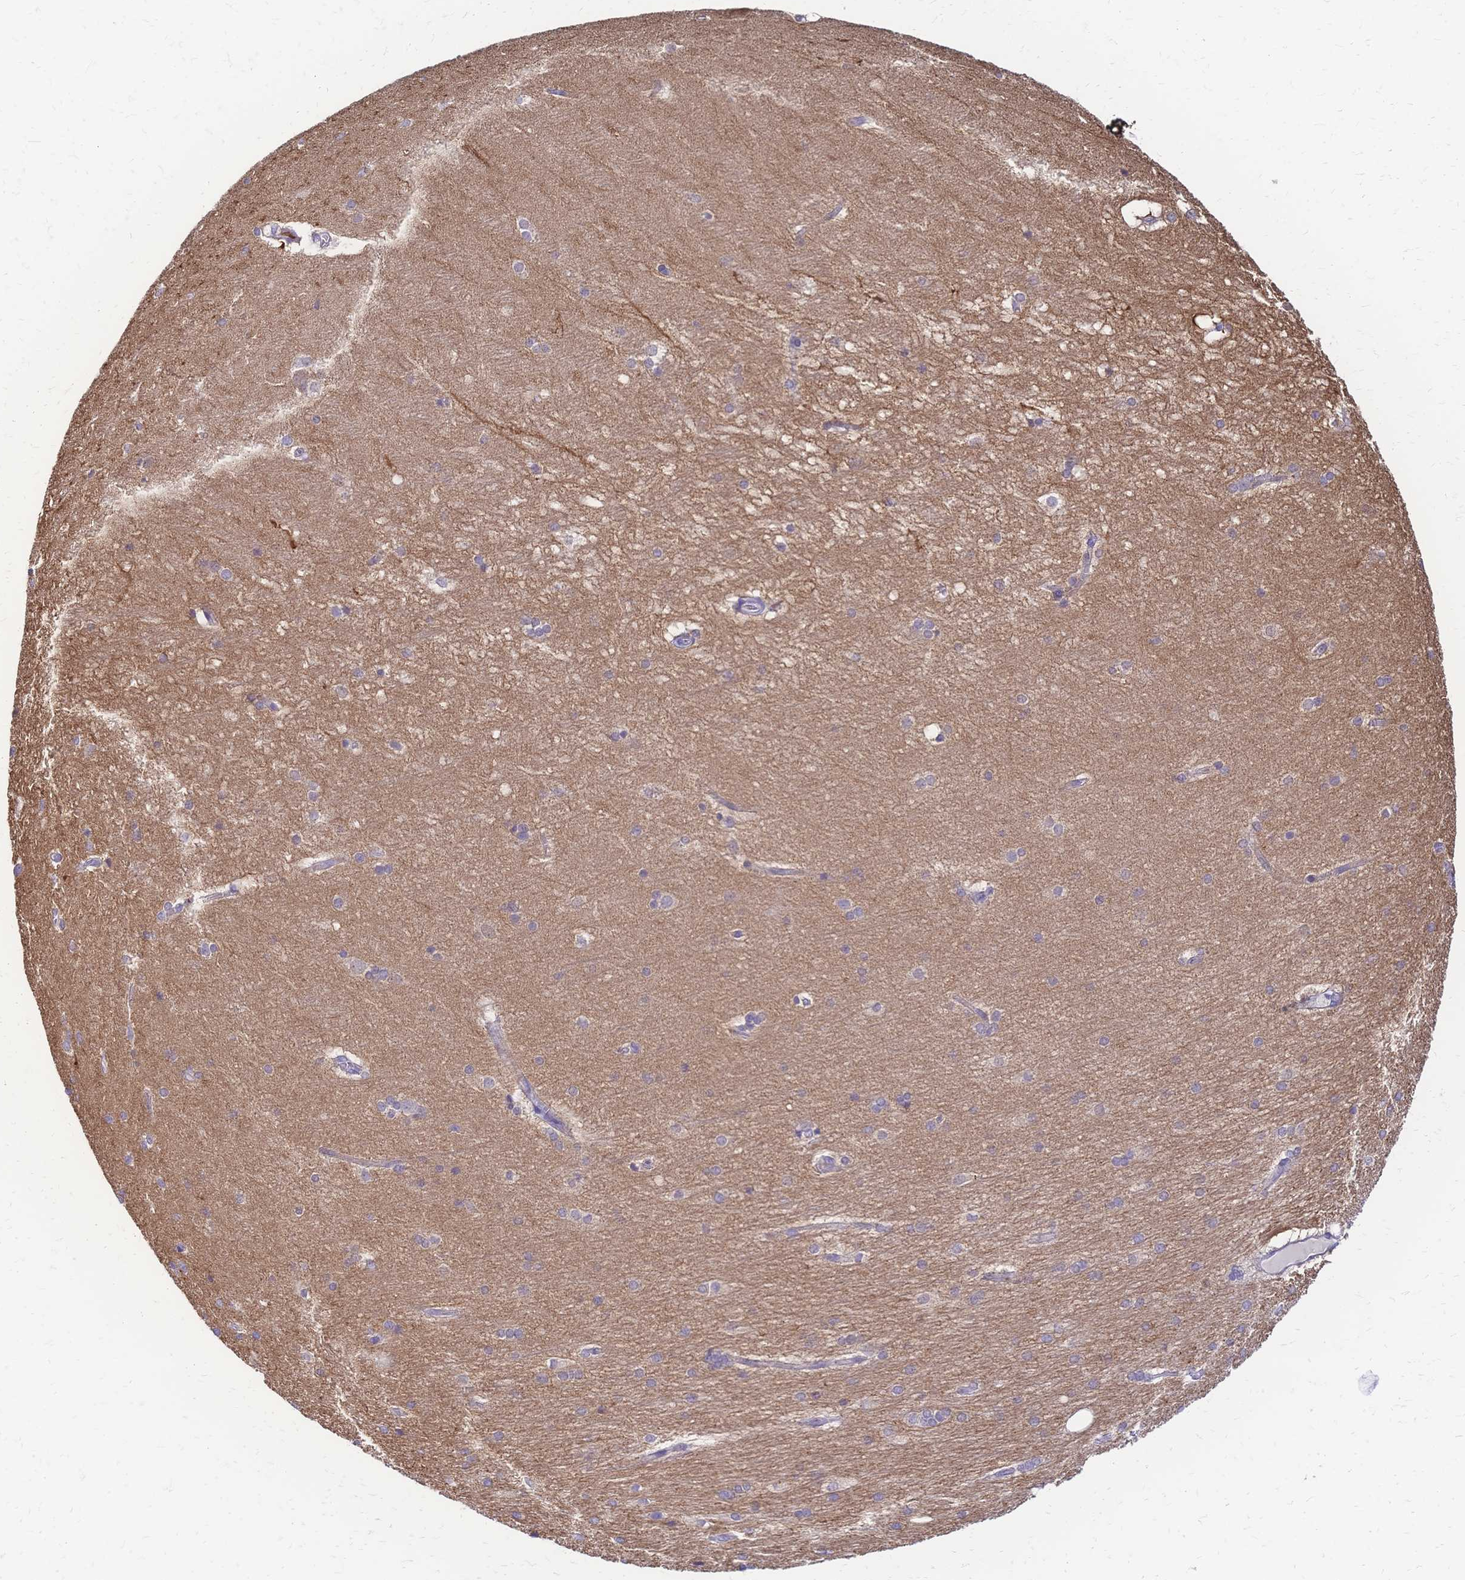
{"staining": {"intensity": "negative", "quantity": "none", "location": "none"}, "tissue": "hippocampus", "cell_type": "Glial cells", "image_type": "normal", "snomed": [{"axis": "morphology", "description": "Normal tissue, NOS"}, {"axis": "topography", "description": "Cerebral cortex"}, {"axis": "topography", "description": "Hippocampus"}], "caption": "High power microscopy histopathology image of an IHC histopathology image of unremarkable hippocampus, revealing no significant positivity in glial cells.", "gene": "GRB7", "patient": {"sex": "female", "age": 19}}